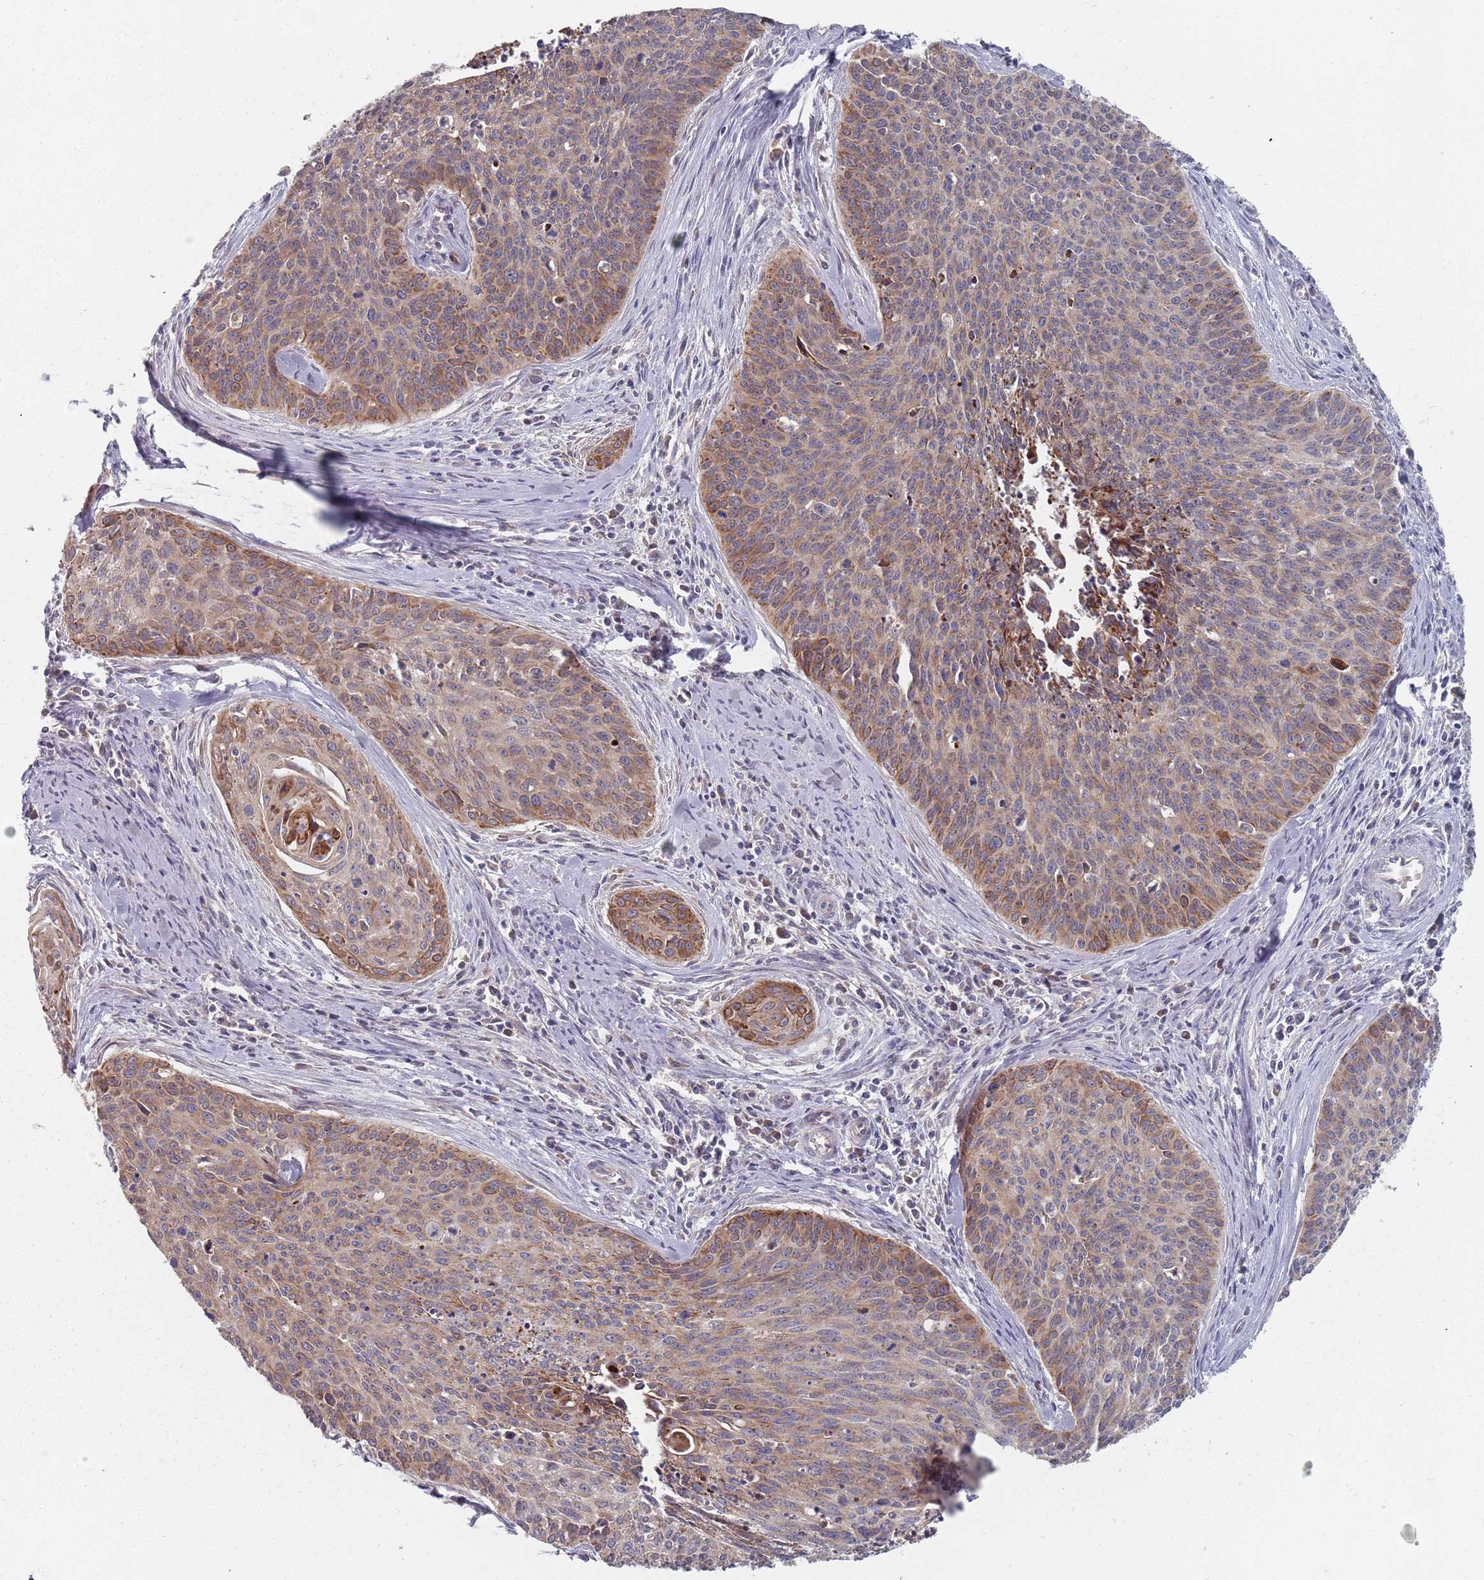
{"staining": {"intensity": "moderate", "quantity": ">75%", "location": "cytoplasmic/membranous"}, "tissue": "cervical cancer", "cell_type": "Tumor cells", "image_type": "cancer", "snomed": [{"axis": "morphology", "description": "Squamous cell carcinoma, NOS"}, {"axis": "topography", "description": "Cervix"}], "caption": "This is a photomicrograph of immunohistochemistry staining of squamous cell carcinoma (cervical), which shows moderate positivity in the cytoplasmic/membranous of tumor cells.", "gene": "ADAL", "patient": {"sex": "female", "age": 55}}